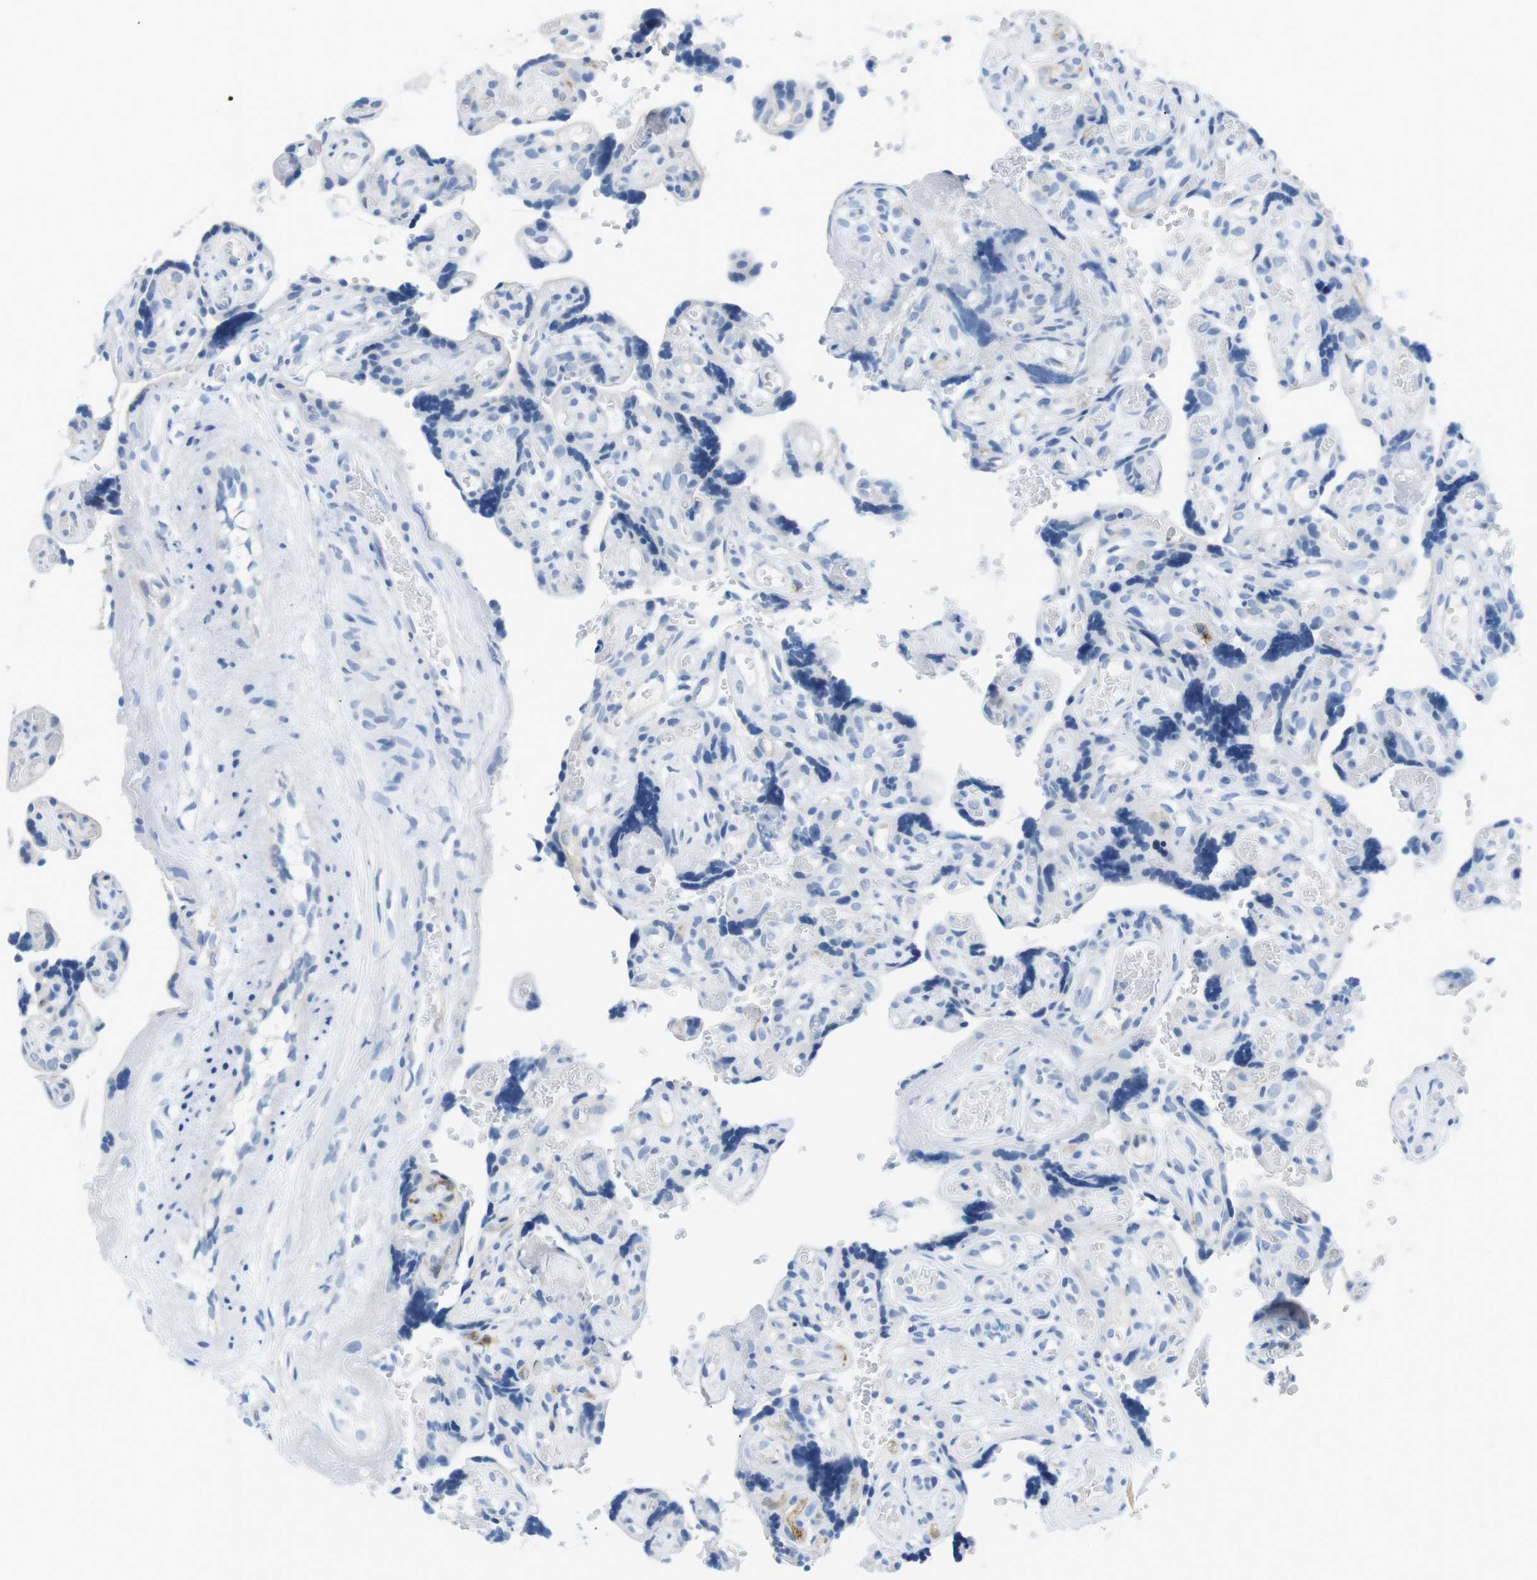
{"staining": {"intensity": "negative", "quantity": "none", "location": "none"}, "tissue": "placenta", "cell_type": "Decidual cells", "image_type": "normal", "snomed": [{"axis": "morphology", "description": "Normal tissue, NOS"}, {"axis": "topography", "description": "Placenta"}], "caption": "Immunohistochemical staining of normal placenta demonstrates no significant expression in decidual cells. The staining is performed using DAB brown chromogen with nuclei counter-stained in using hematoxylin.", "gene": "TNFRSF4", "patient": {"sex": "female", "age": 30}}